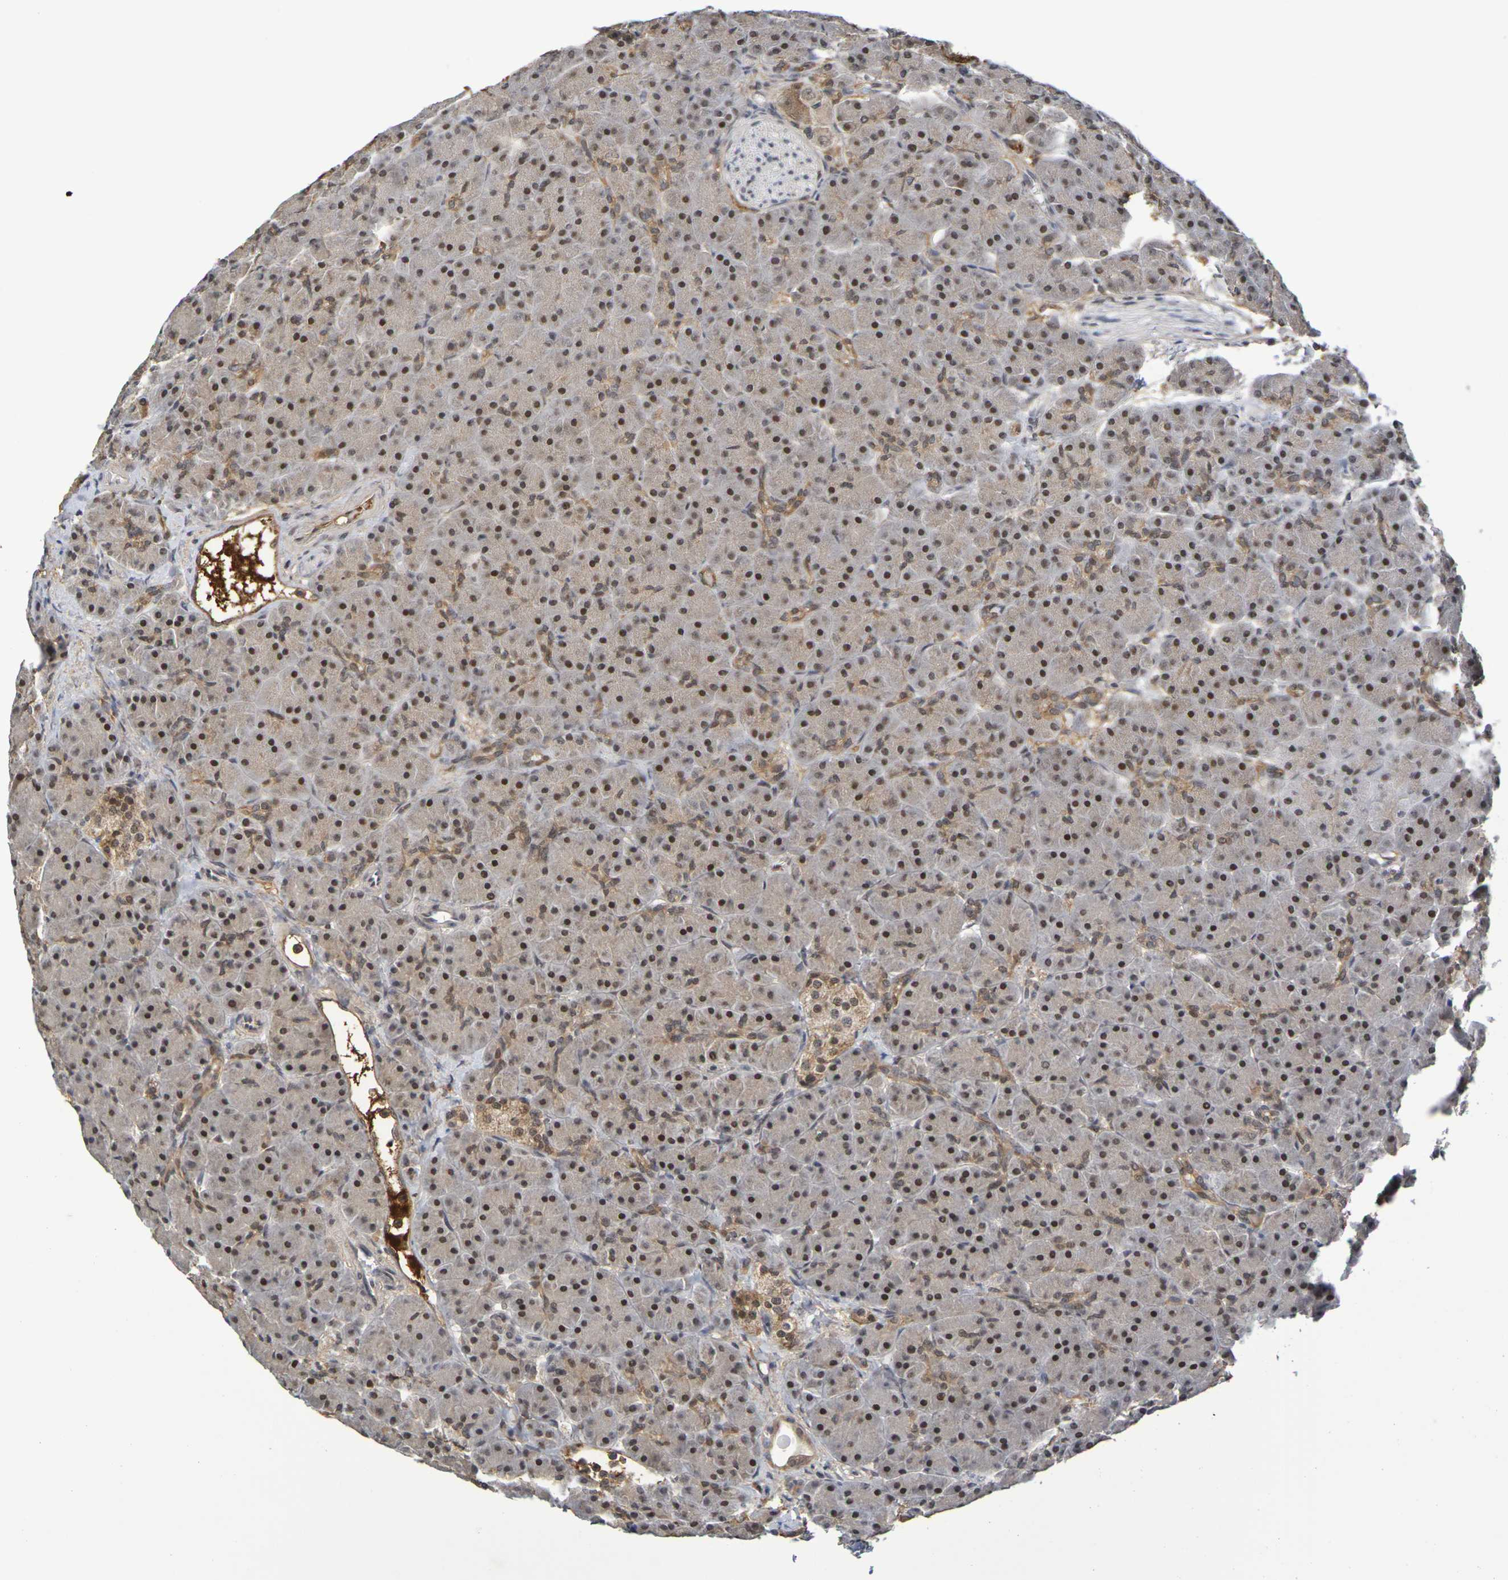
{"staining": {"intensity": "moderate", "quantity": ">75%", "location": "nuclear"}, "tissue": "pancreas", "cell_type": "Exocrine glandular cells", "image_type": "normal", "snomed": [{"axis": "morphology", "description": "Normal tissue, NOS"}, {"axis": "topography", "description": "Pancreas"}], "caption": "Immunohistochemistry (IHC) of benign pancreas reveals medium levels of moderate nuclear staining in approximately >75% of exocrine glandular cells. (DAB = brown stain, brightfield microscopy at high magnification).", "gene": "TERF2", "patient": {"sex": "male", "age": 66}}